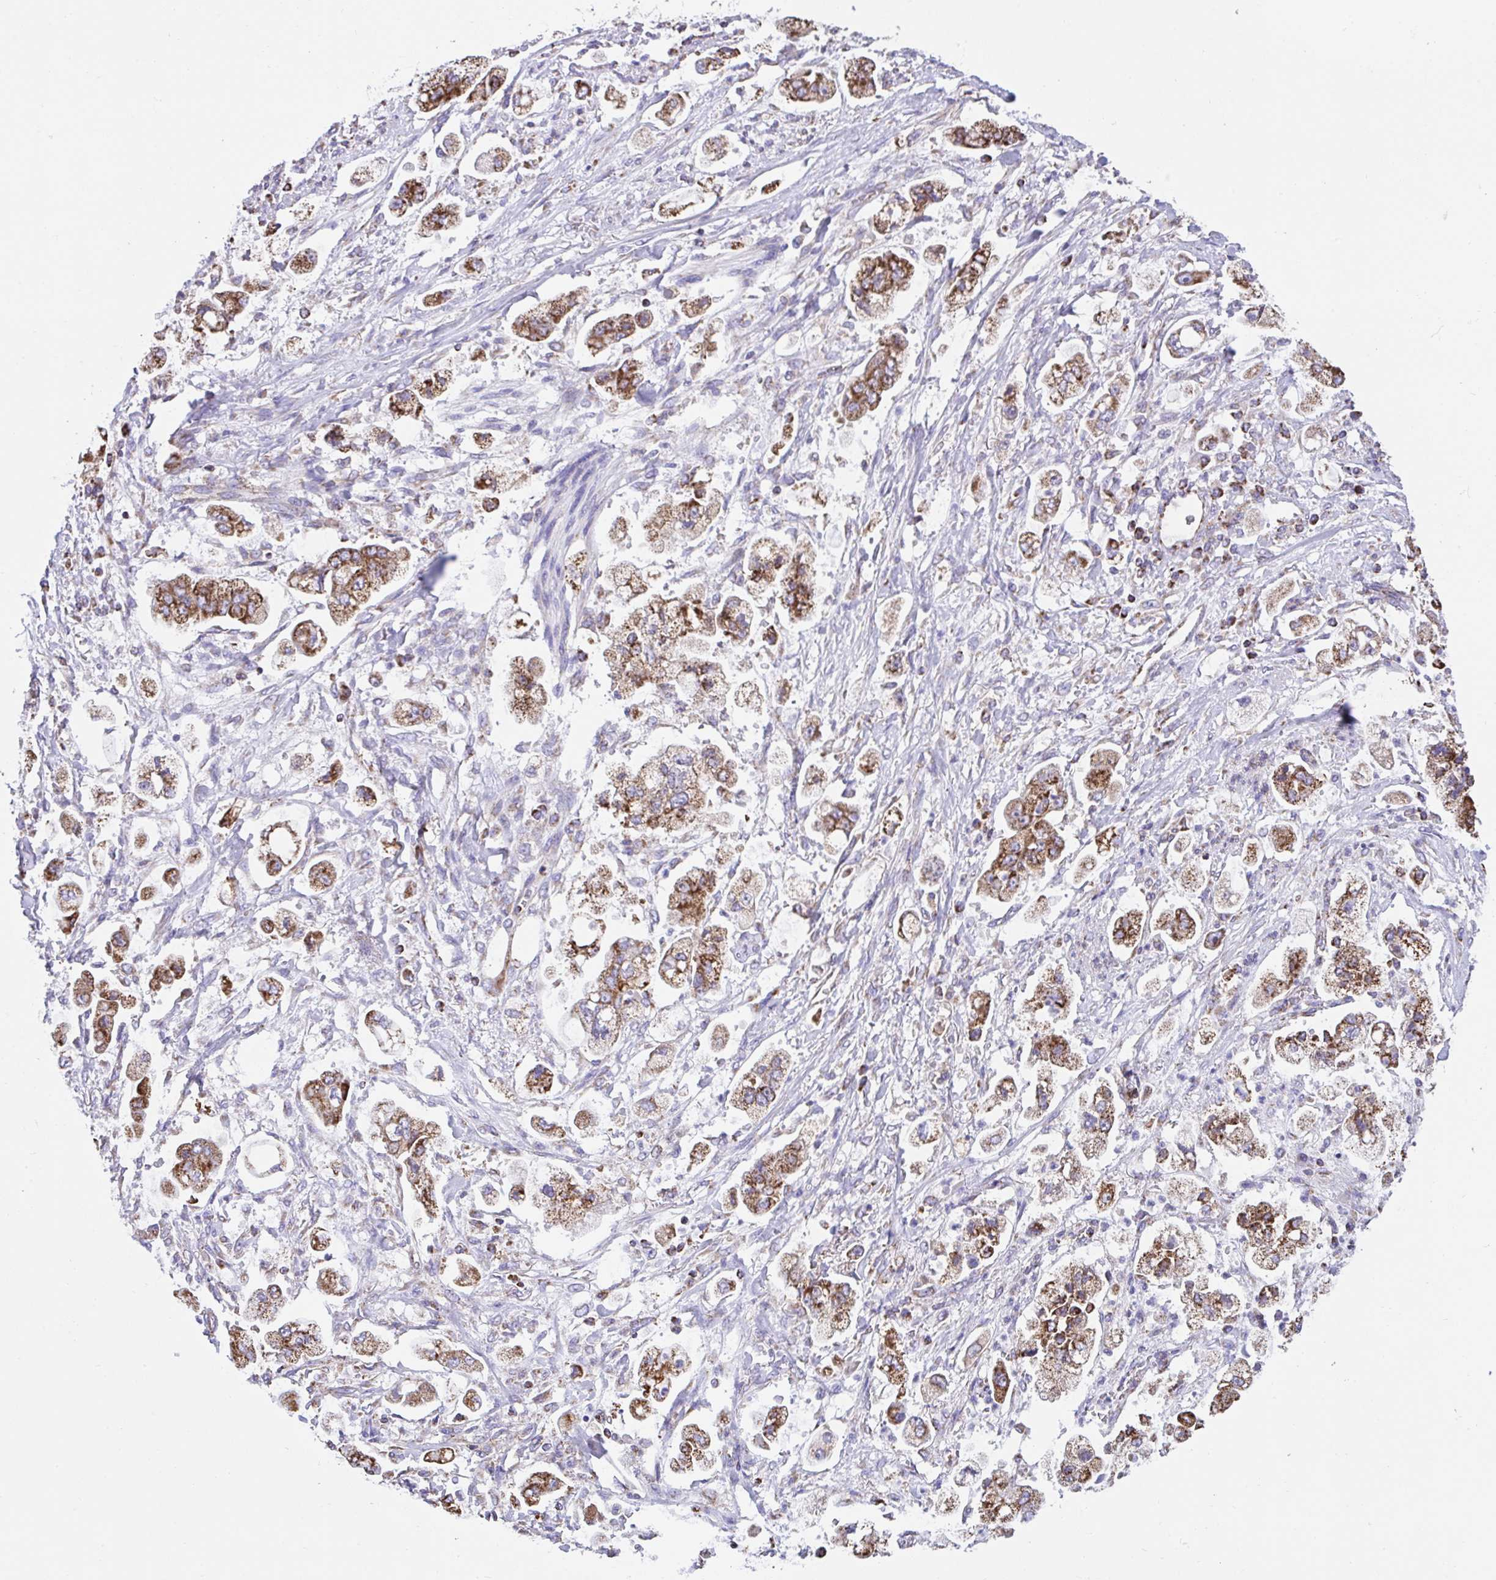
{"staining": {"intensity": "strong", "quantity": ">75%", "location": "cytoplasmic/membranous"}, "tissue": "stomach cancer", "cell_type": "Tumor cells", "image_type": "cancer", "snomed": [{"axis": "morphology", "description": "Adenocarcinoma, NOS"}, {"axis": "topography", "description": "Stomach"}], "caption": "Strong cytoplasmic/membranous positivity for a protein is seen in approximately >75% of tumor cells of adenocarcinoma (stomach) using immunohistochemistry.", "gene": "PCMTD2", "patient": {"sex": "male", "age": 62}}